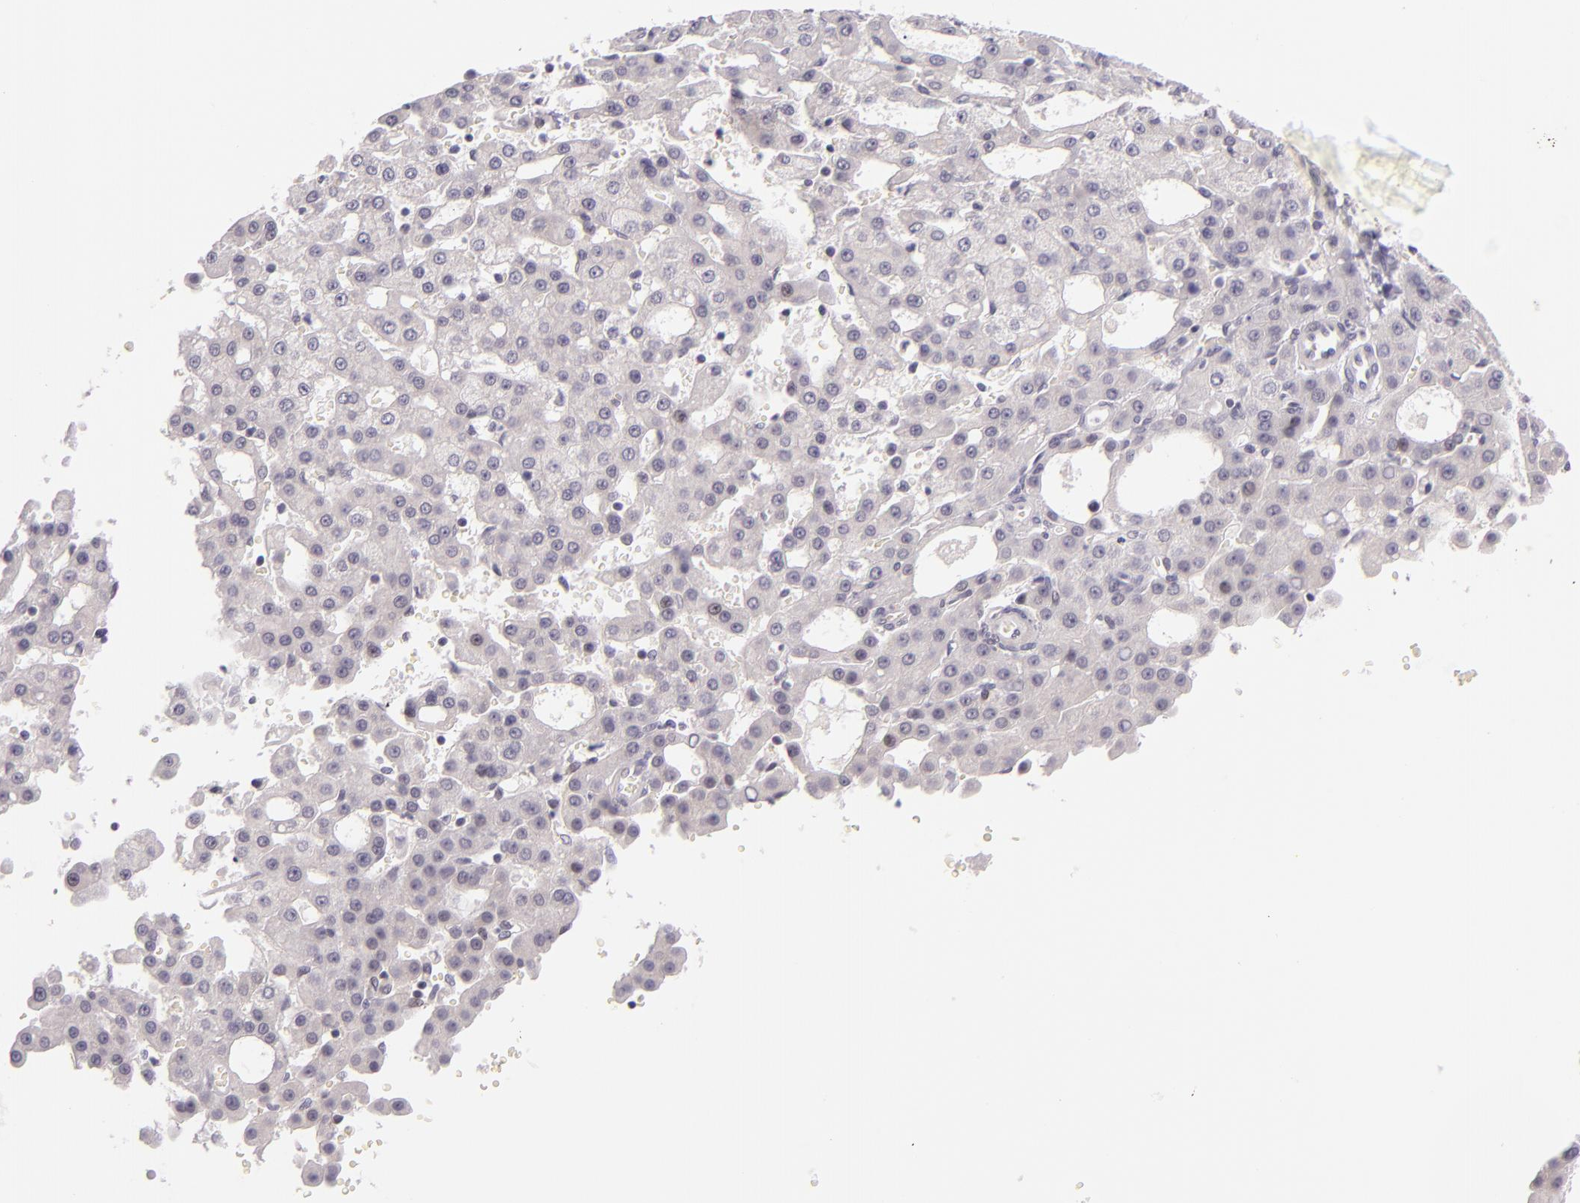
{"staining": {"intensity": "negative", "quantity": "none", "location": "none"}, "tissue": "liver cancer", "cell_type": "Tumor cells", "image_type": "cancer", "snomed": [{"axis": "morphology", "description": "Carcinoma, Hepatocellular, NOS"}, {"axis": "topography", "description": "Liver"}], "caption": "Photomicrograph shows no protein staining in tumor cells of liver cancer (hepatocellular carcinoma) tissue.", "gene": "BCL3", "patient": {"sex": "male", "age": 47}}